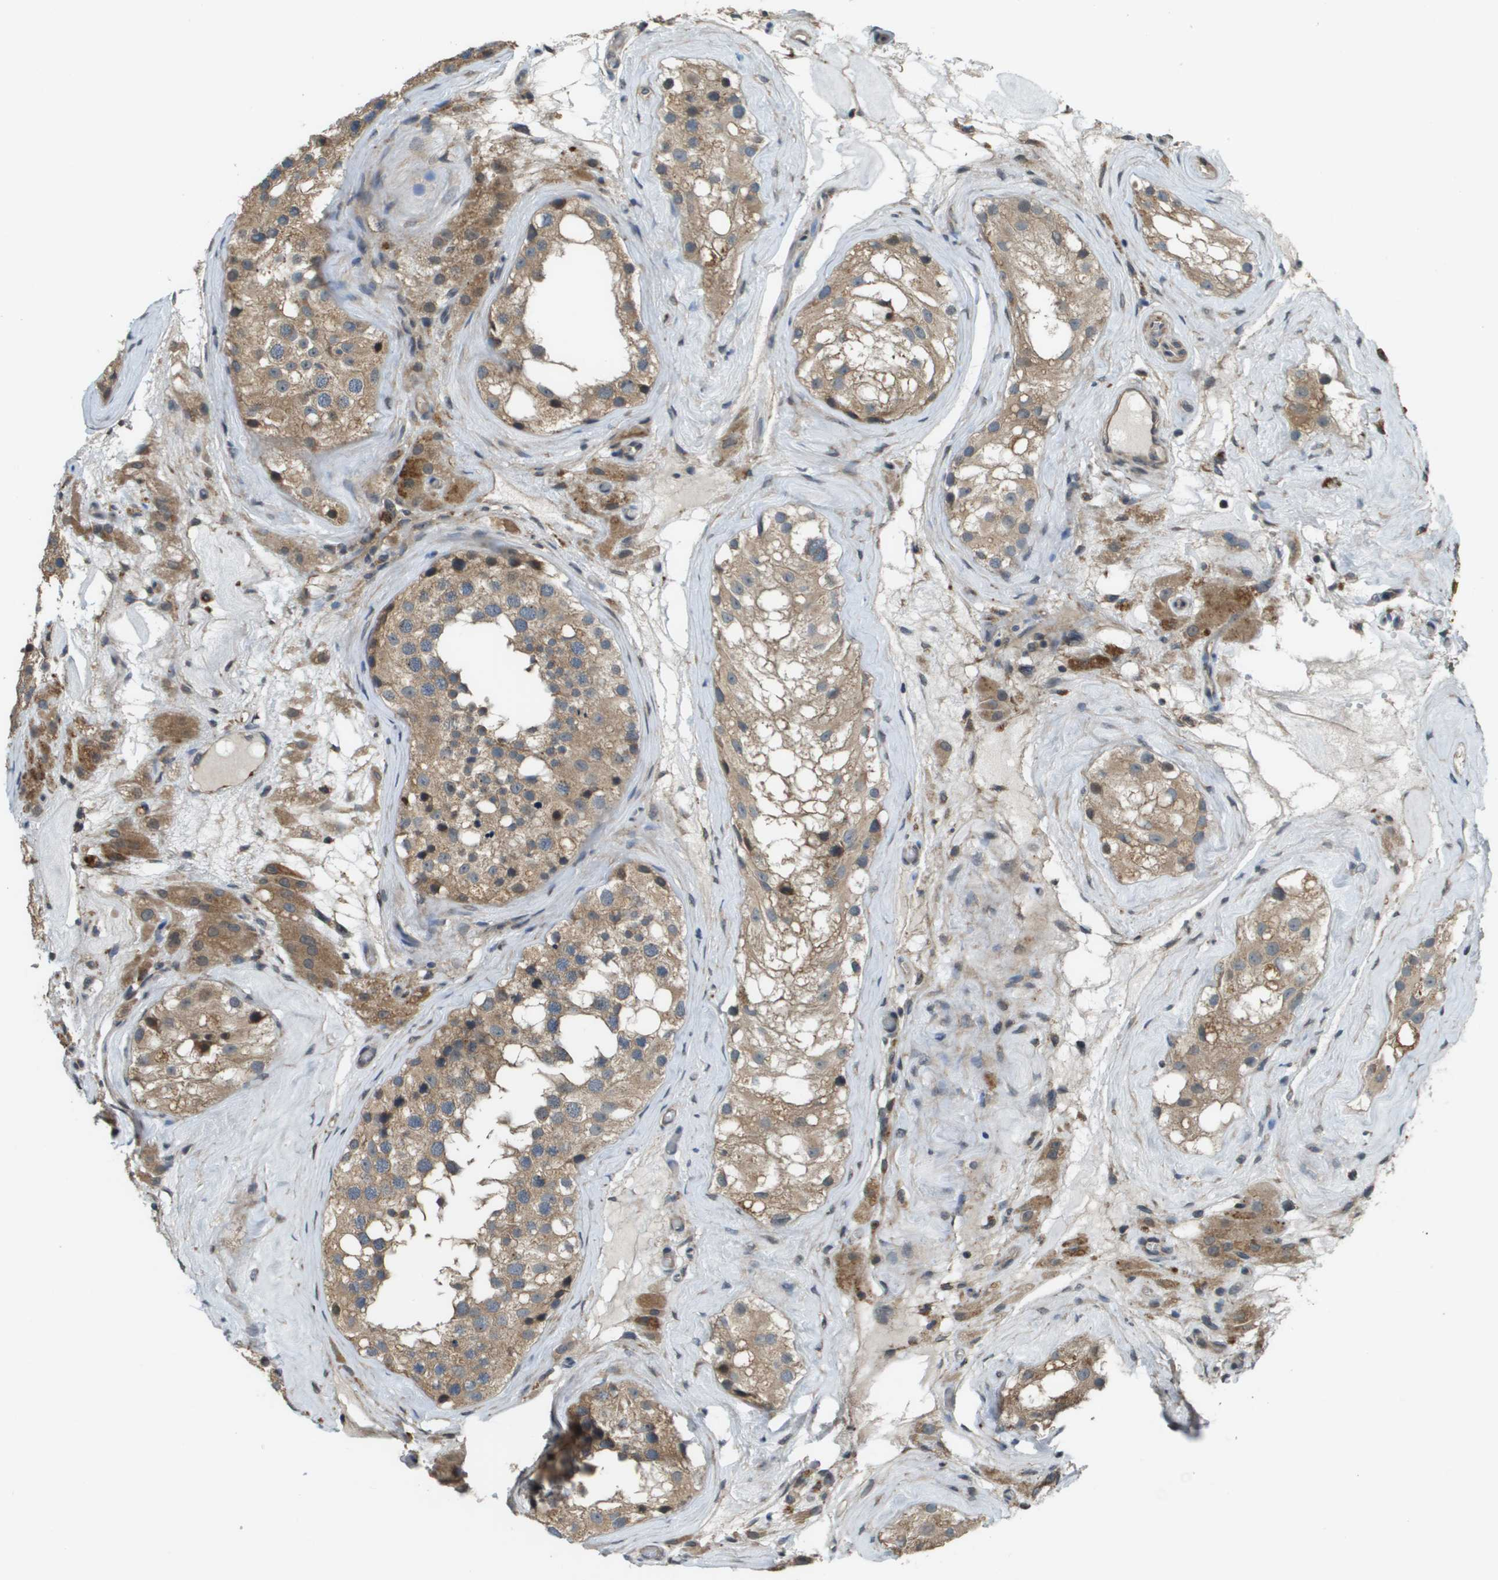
{"staining": {"intensity": "moderate", "quantity": ">75%", "location": "cytoplasmic/membranous"}, "tissue": "testis", "cell_type": "Cells in seminiferous ducts", "image_type": "normal", "snomed": [{"axis": "morphology", "description": "Normal tissue, NOS"}, {"axis": "morphology", "description": "Seminoma, NOS"}, {"axis": "topography", "description": "Testis"}], "caption": "Immunohistochemistry (IHC) image of unremarkable testis: testis stained using immunohistochemistry shows medium levels of moderate protein expression localized specifically in the cytoplasmic/membranous of cells in seminiferous ducts, appearing as a cytoplasmic/membranous brown color.", "gene": "CDKN2C", "patient": {"sex": "male", "age": 71}}